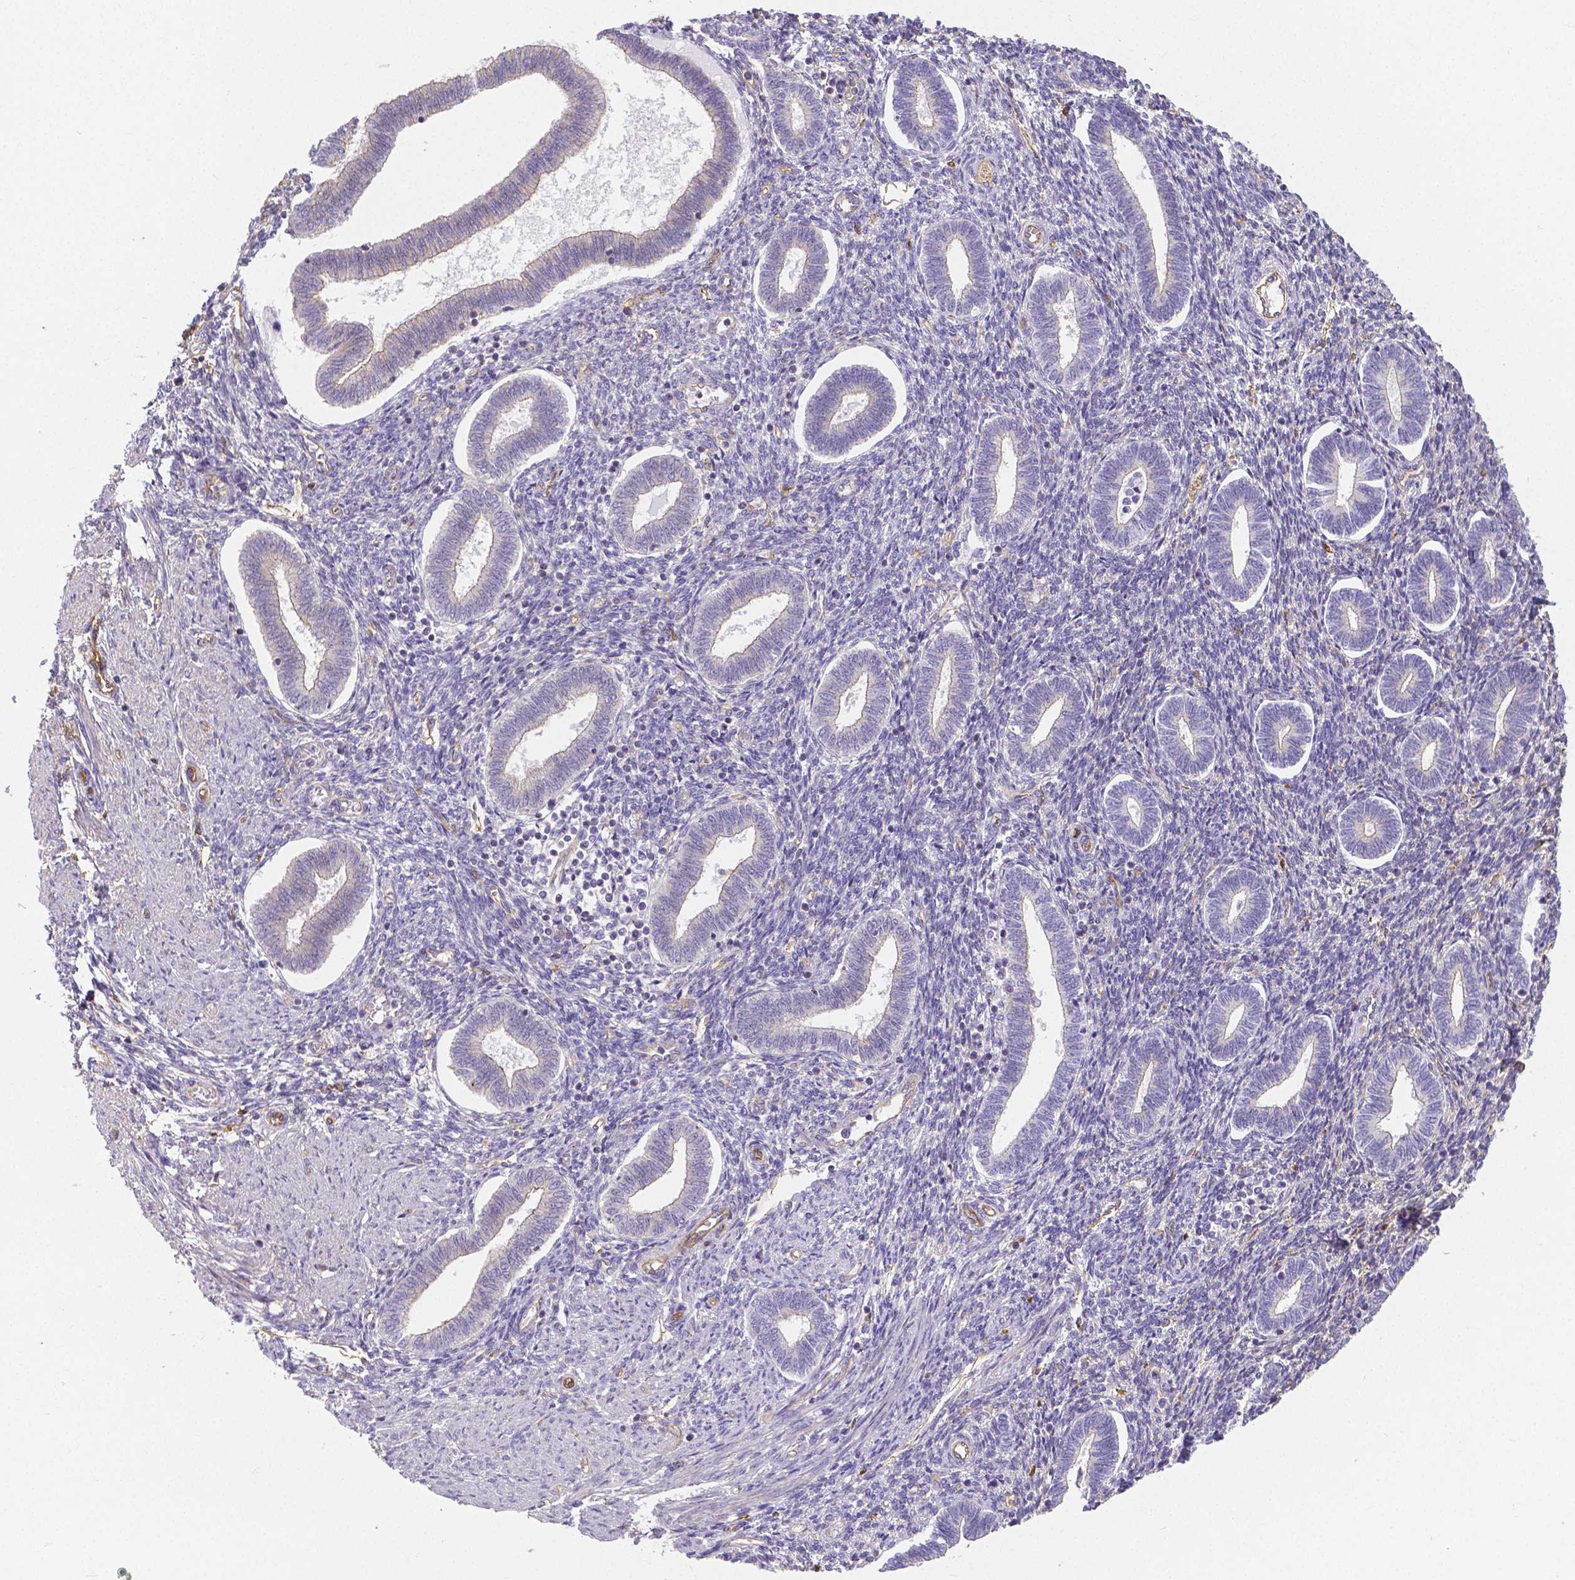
{"staining": {"intensity": "negative", "quantity": "none", "location": "none"}, "tissue": "endometrium", "cell_type": "Cells in endometrial stroma", "image_type": "normal", "snomed": [{"axis": "morphology", "description": "Normal tissue, NOS"}, {"axis": "topography", "description": "Endometrium"}], "caption": "Immunohistochemistry (IHC) photomicrograph of benign endometrium stained for a protein (brown), which demonstrates no positivity in cells in endometrial stroma.", "gene": "CRMP1", "patient": {"sex": "female", "age": 42}}